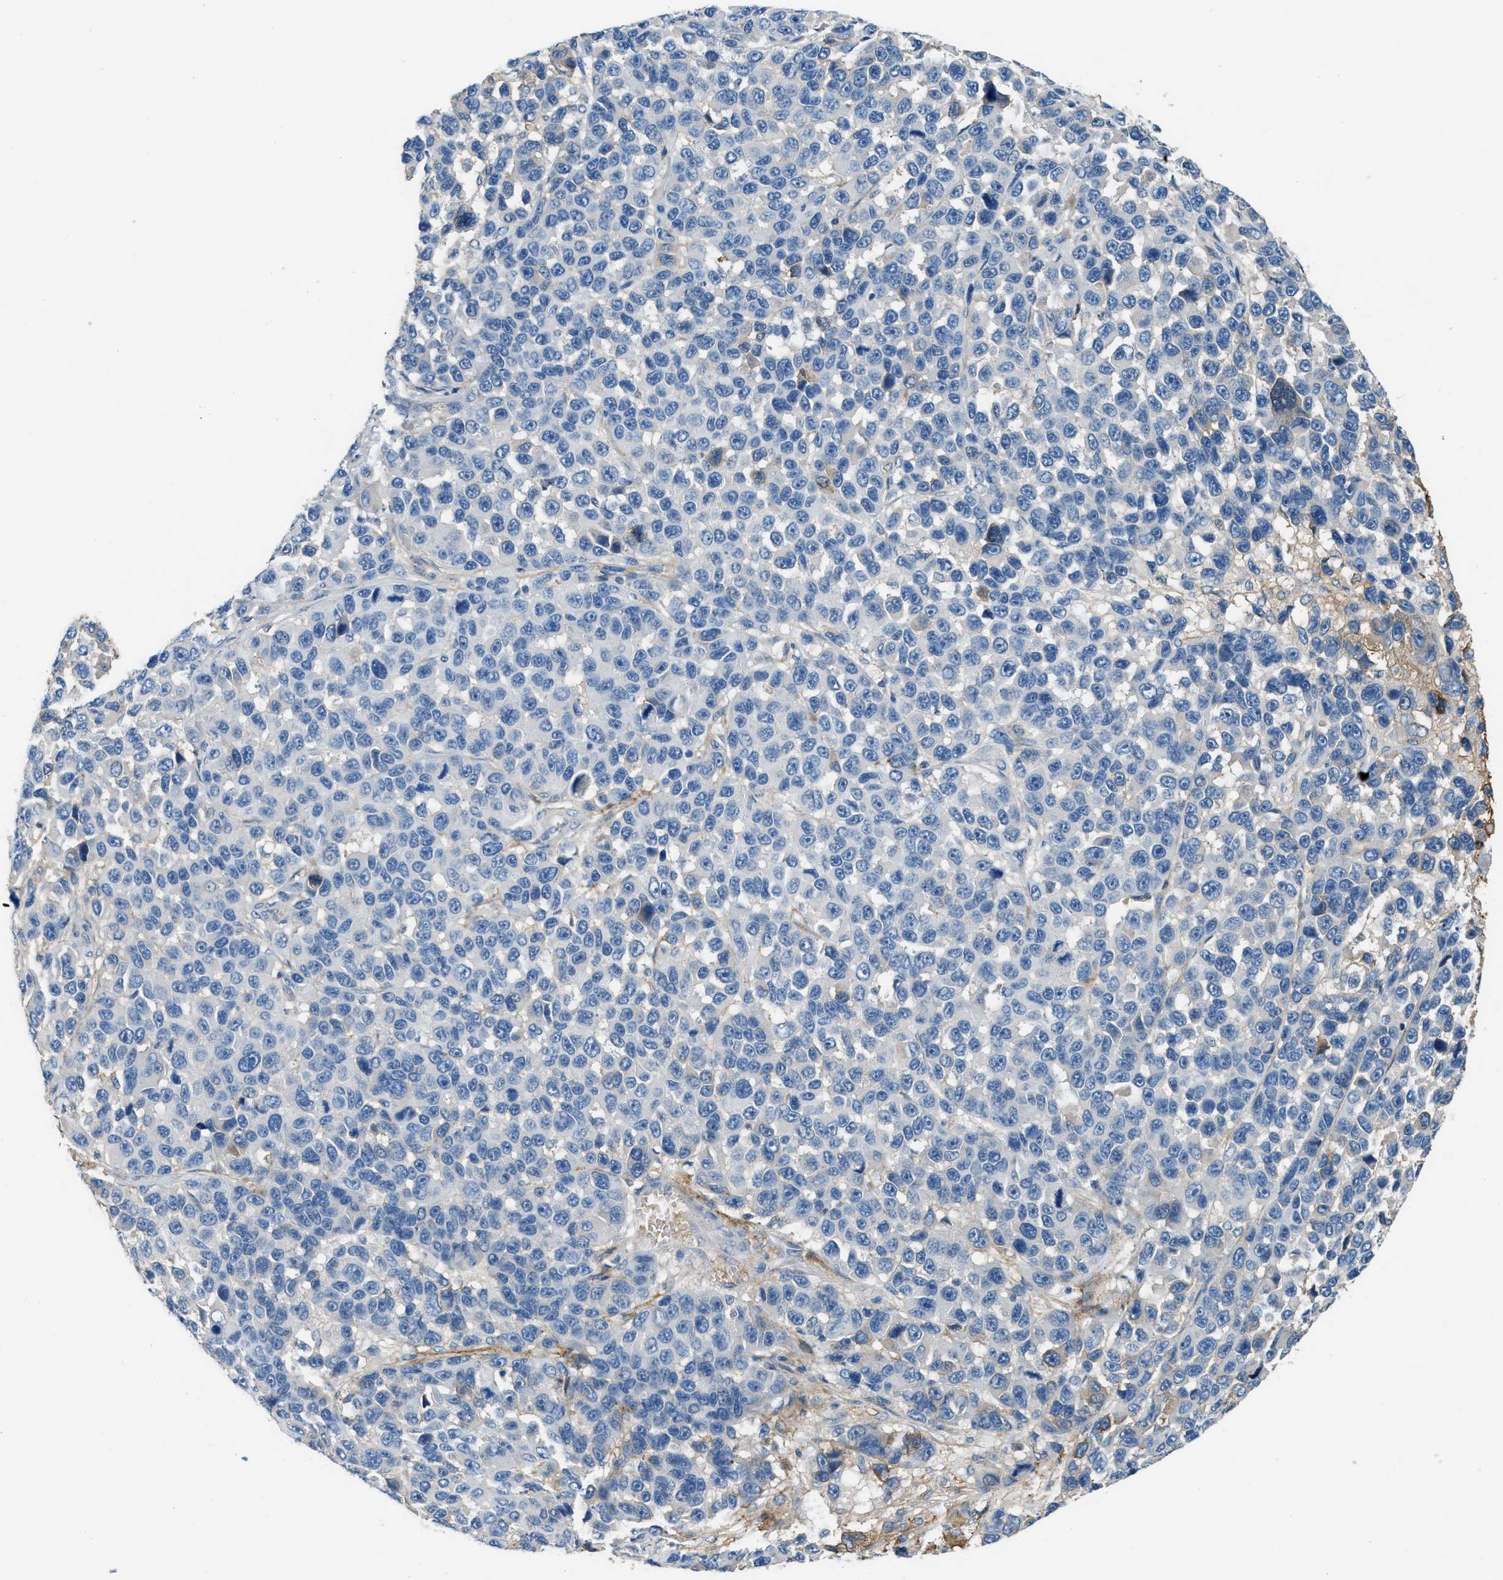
{"staining": {"intensity": "negative", "quantity": "none", "location": "none"}, "tissue": "melanoma", "cell_type": "Tumor cells", "image_type": "cancer", "snomed": [{"axis": "morphology", "description": "Malignant melanoma, NOS"}, {"axis": "topography", "description": "Skin"}], "caption": "IHC micrograph of malignant melanoma stained for a protein (brown), which reveals no expression in tumor cells.", "gene": "STC1", "patient": {"sex": "male", "age": 53}}